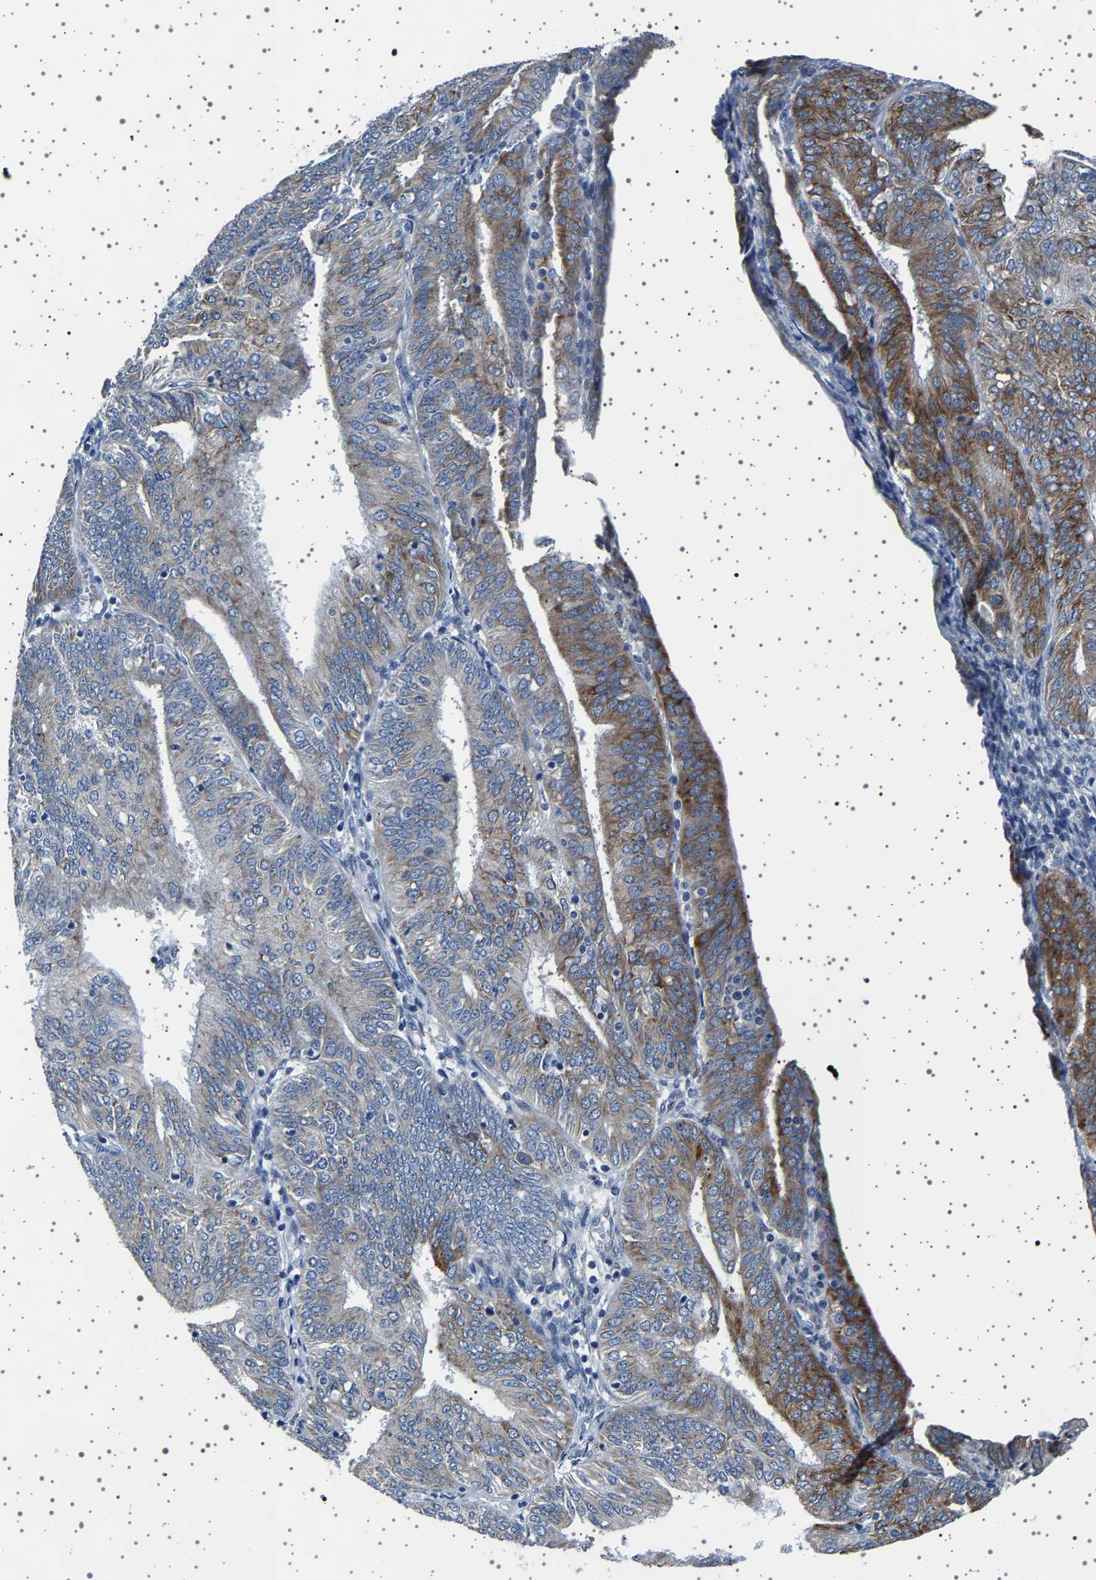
{"staining": {"intensity": "moderate", "quantity": "25%-75%", "location": "cytoplasmic/membranous"}, "tissue": "endometrial cancer", "cell_type": "Tumor cells", "image_type": "cancer", "snomed": [{"axis": "morphology", "description": "Adenocarcinoma, NOS"}, {"axis": "topography", "description": "Endometrium"}], "caption": "A photomicrograph of adenocarcinoma (endometrial) stained for a protein shows moderate cytoplasmic/membranous brown staining in tumor cells. The protein of interest is shown in brown color, while the nuclei are stained blue.", "gene": "FTCD", "patient": {"sex": "female", "age": 58}}